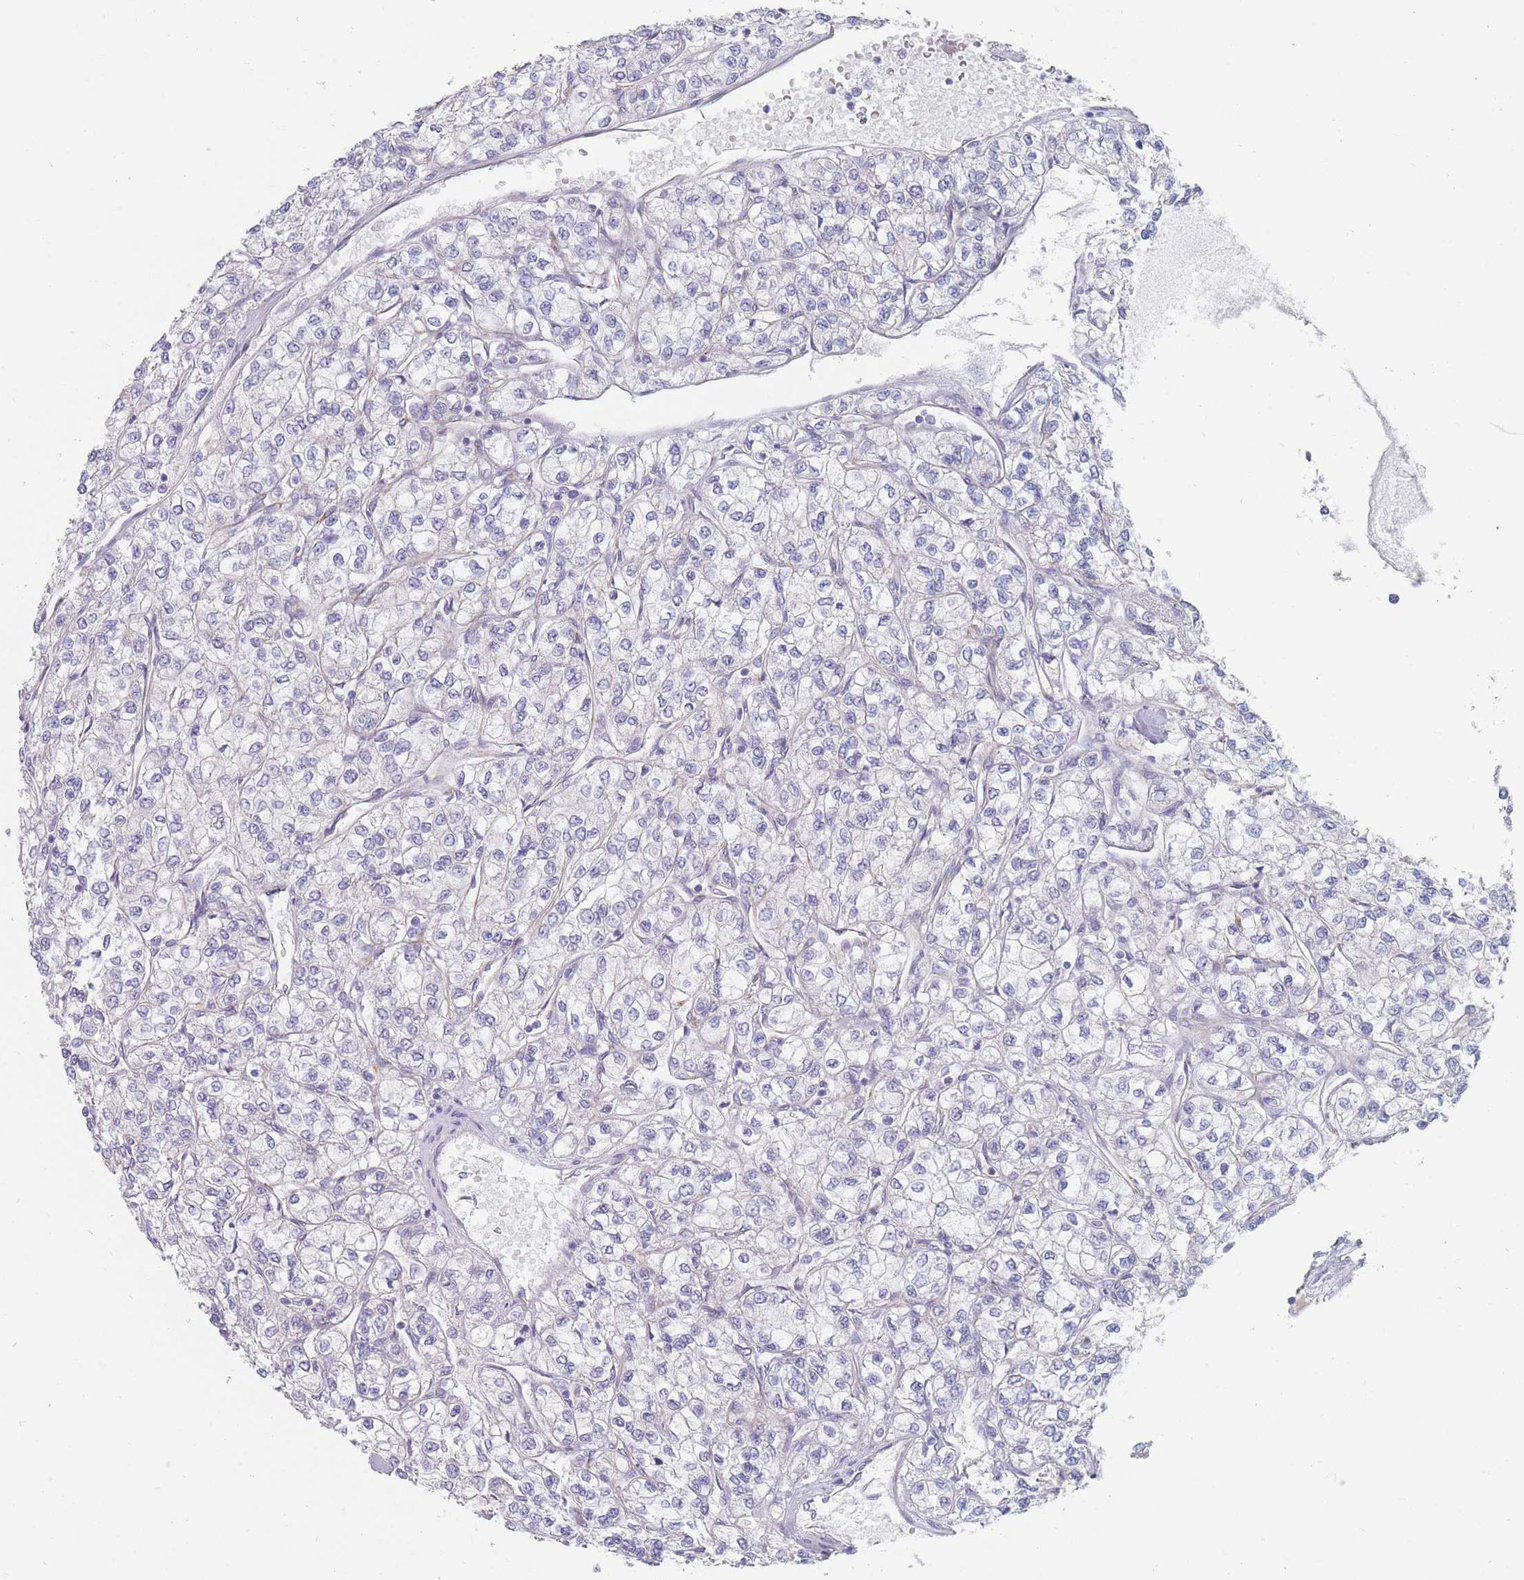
{"staining": {"intensity": "negative", "quantity": "none", "location": "none"}, "tissue": "renal cancer", "cell_type": "Tumor cells", "image_type": "cancer", "snomed": [{"axis": "morphology", "description": "Adenocarcinoma, NOS"}, {"axis": "topography", "description": "Kidney"}], "caption": "Immunohistochemistry (IHC) image of renal cancer stained for a protein (brown), which reveals no staining in tumor cells.", "gene": "ERBIN", "patient": {"sex": "male", "age": 80}}